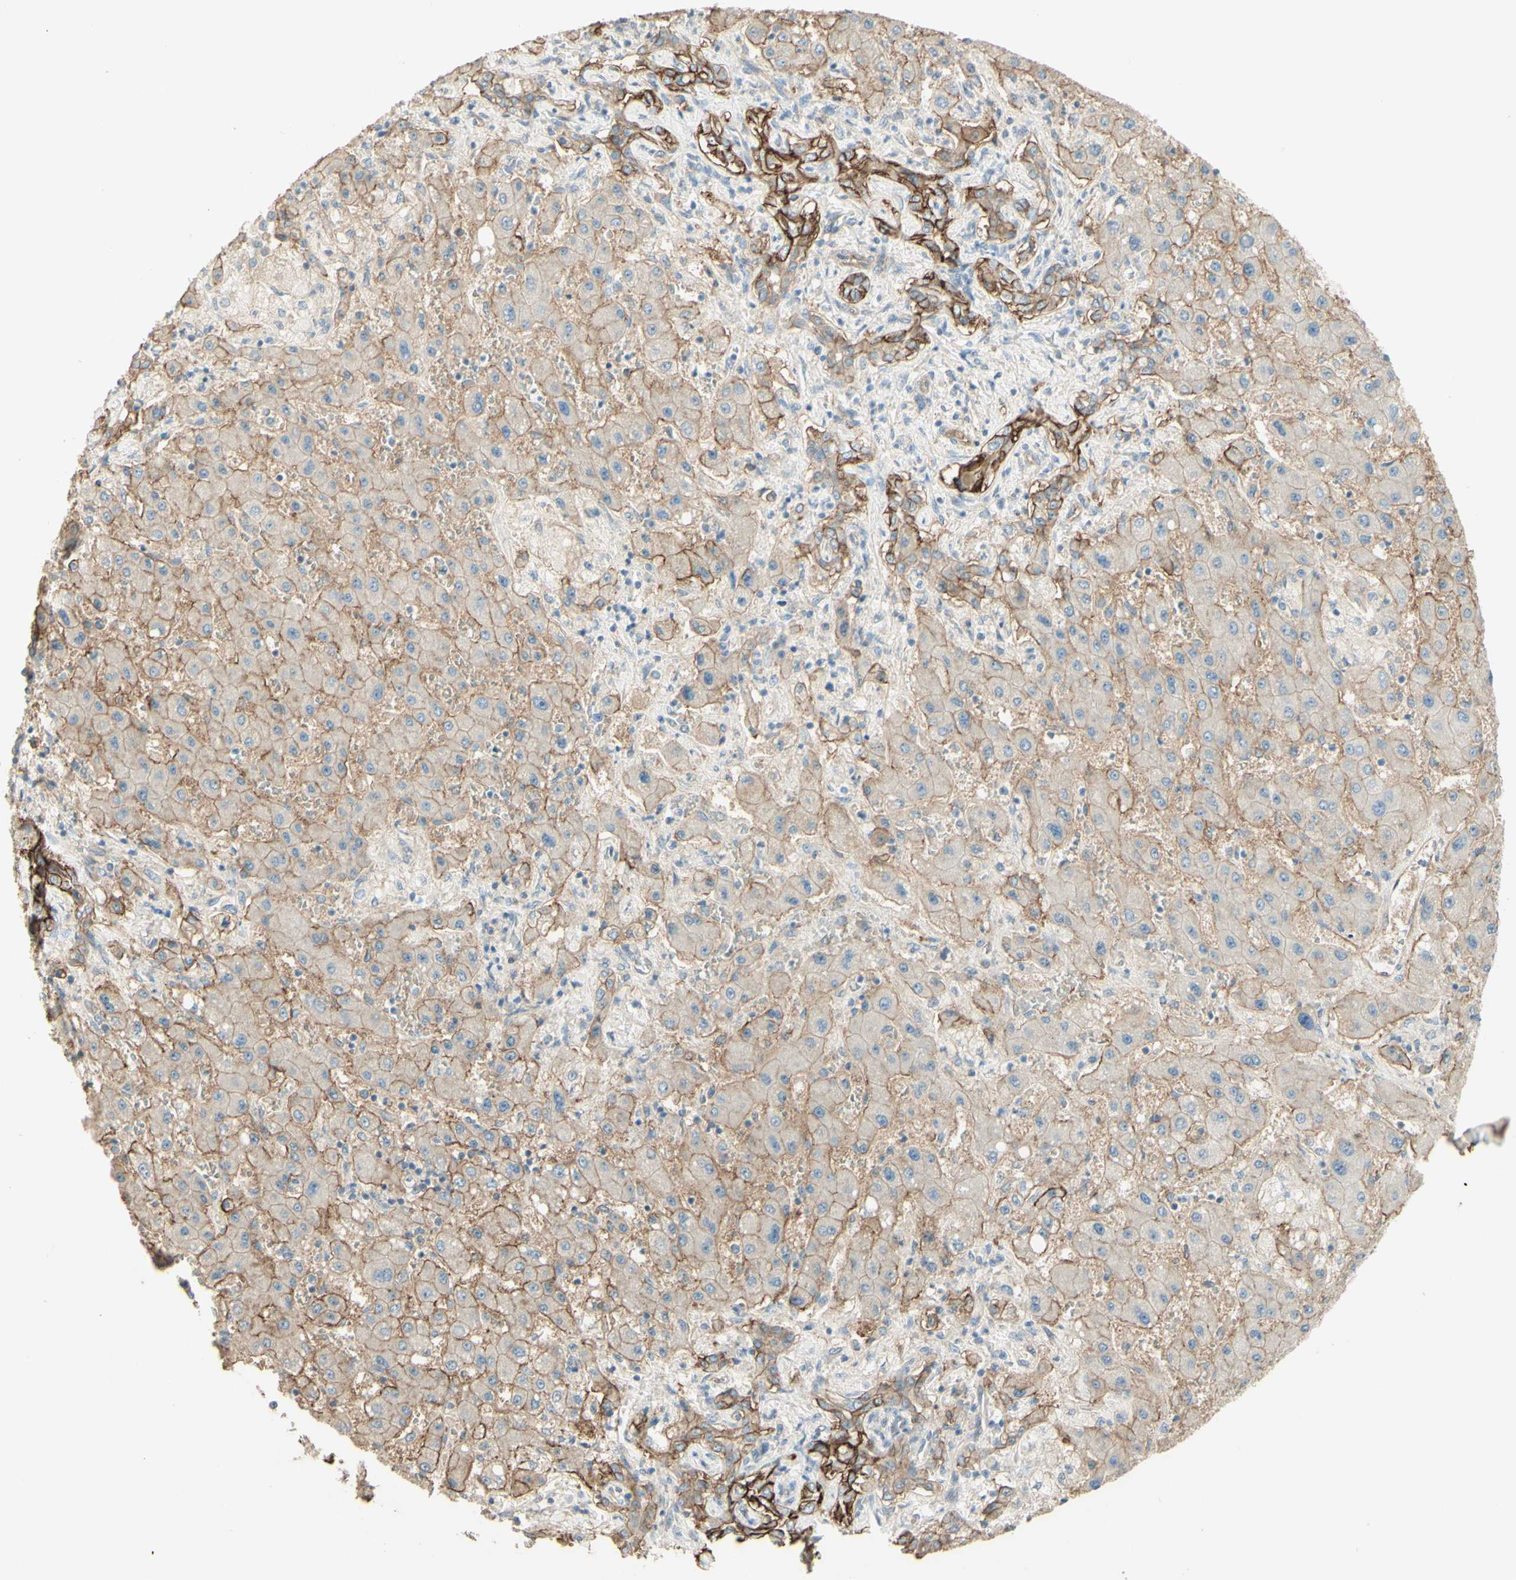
{"staining": {"intensity": "weak", "quantity": ">75%", "location": "cytoplasmic/membranous"}, "tissue": "liver cancer", "cell_type": "Tumor cells", "image_type": "cancer", "snomed": [{"axis": "morphology", "description": "Cholangiocarcinoma"}, {"axis": "topography", "description": "Liver"}], "caption": "An IHC image of tumor tissue is shown. Protein staining in brown labels weak cytoplasmic/membranous positivity in liver cholangiocarcinoma within tumor cells.", "gene": "RNF149", "patient": {"sex": "male", "age": 50}}